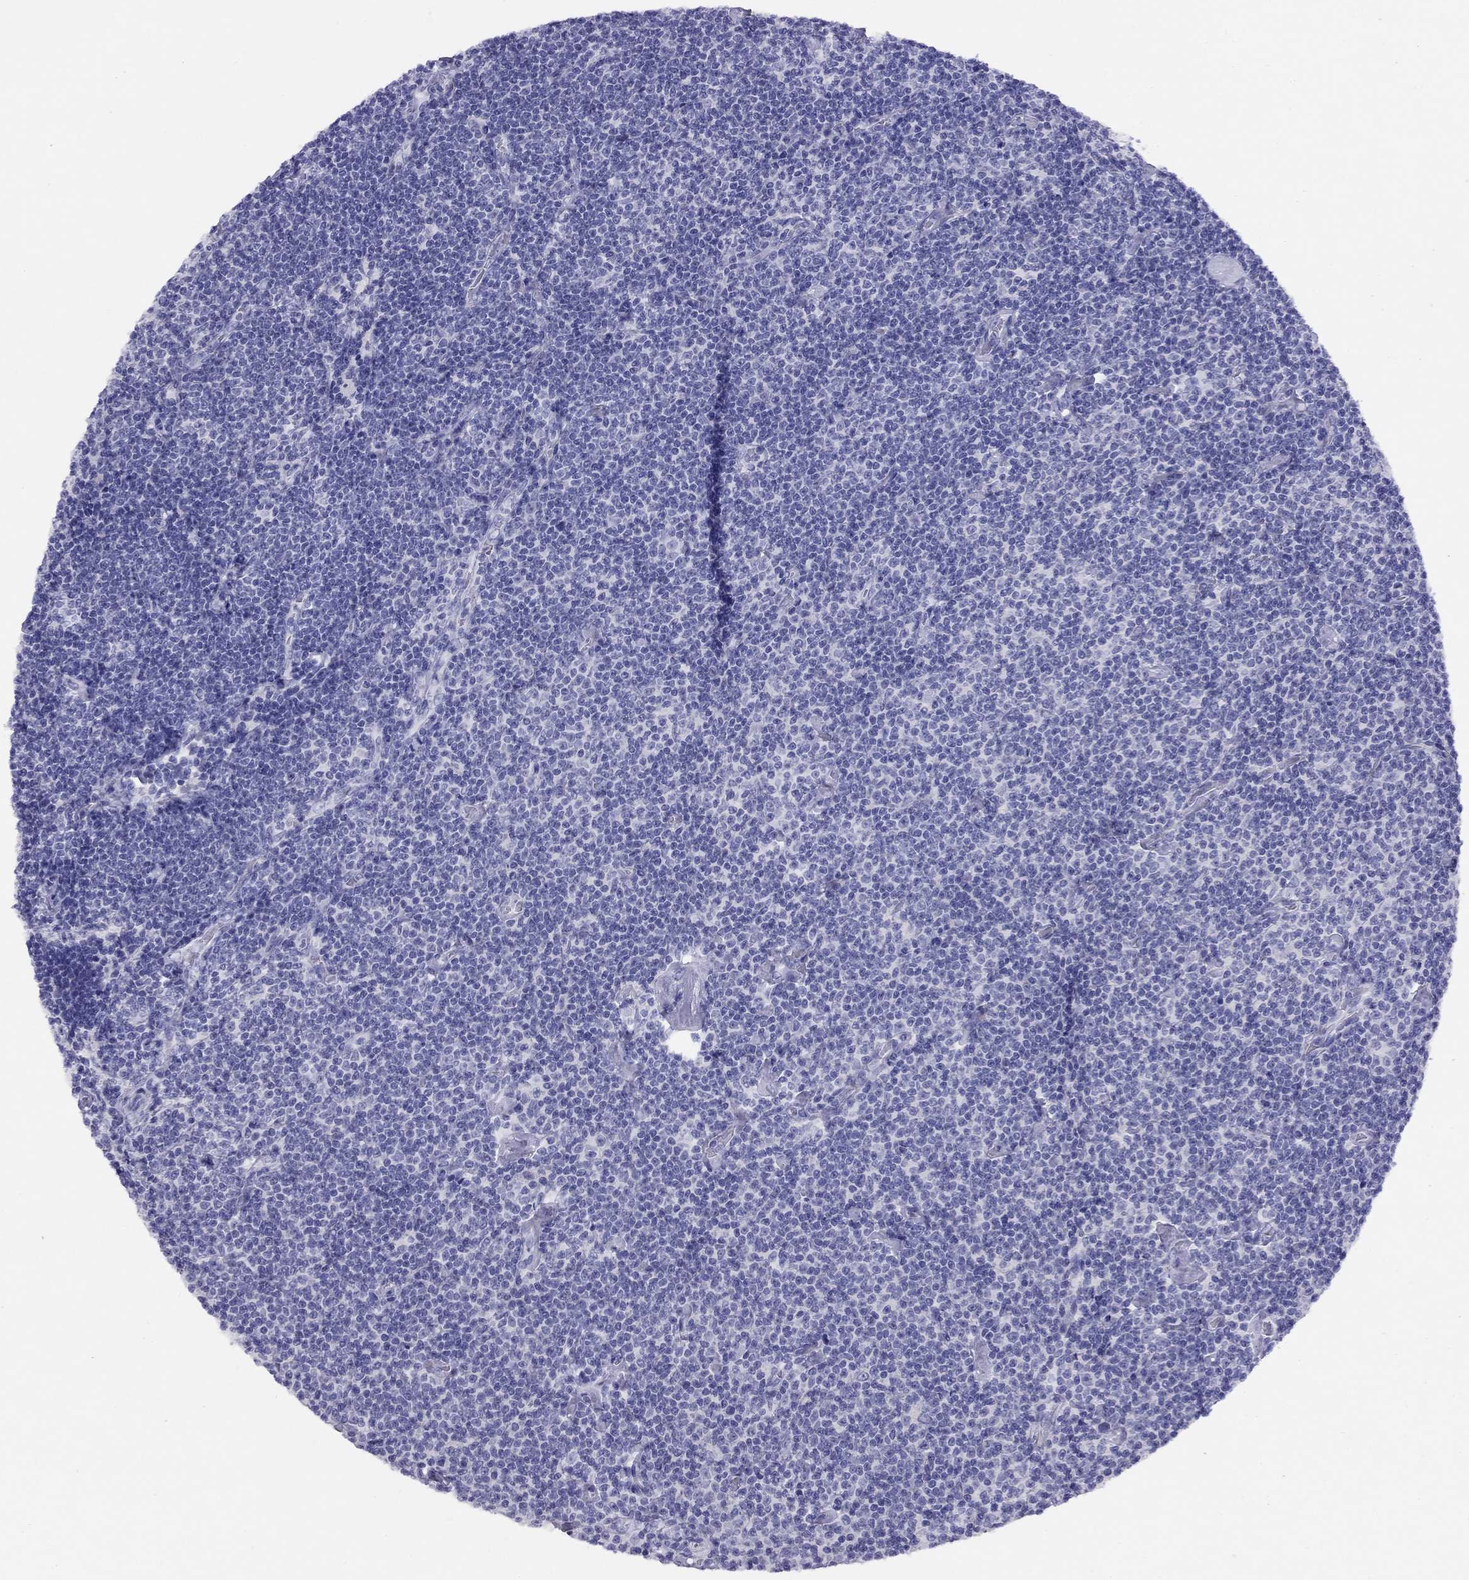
{"staining": {"intensity": "negative", "quantity": "none", "location": "none"}, "tissue": "lymphoma", "cell_type": "Tumor cells", "image_type": "cancer", "snomed": [{"axis": "morphology", "description": "Malignant lymphoma, non-Hodgkin's type, Low grade"}, {"axis": "topography", "description": "Lymph node"}], "caption": "Lymphoma stained for a protein using IHC reveals no staining tumor cells.", "gene": "LRIT2", "patient": {"sex": "male", "age": 81}}